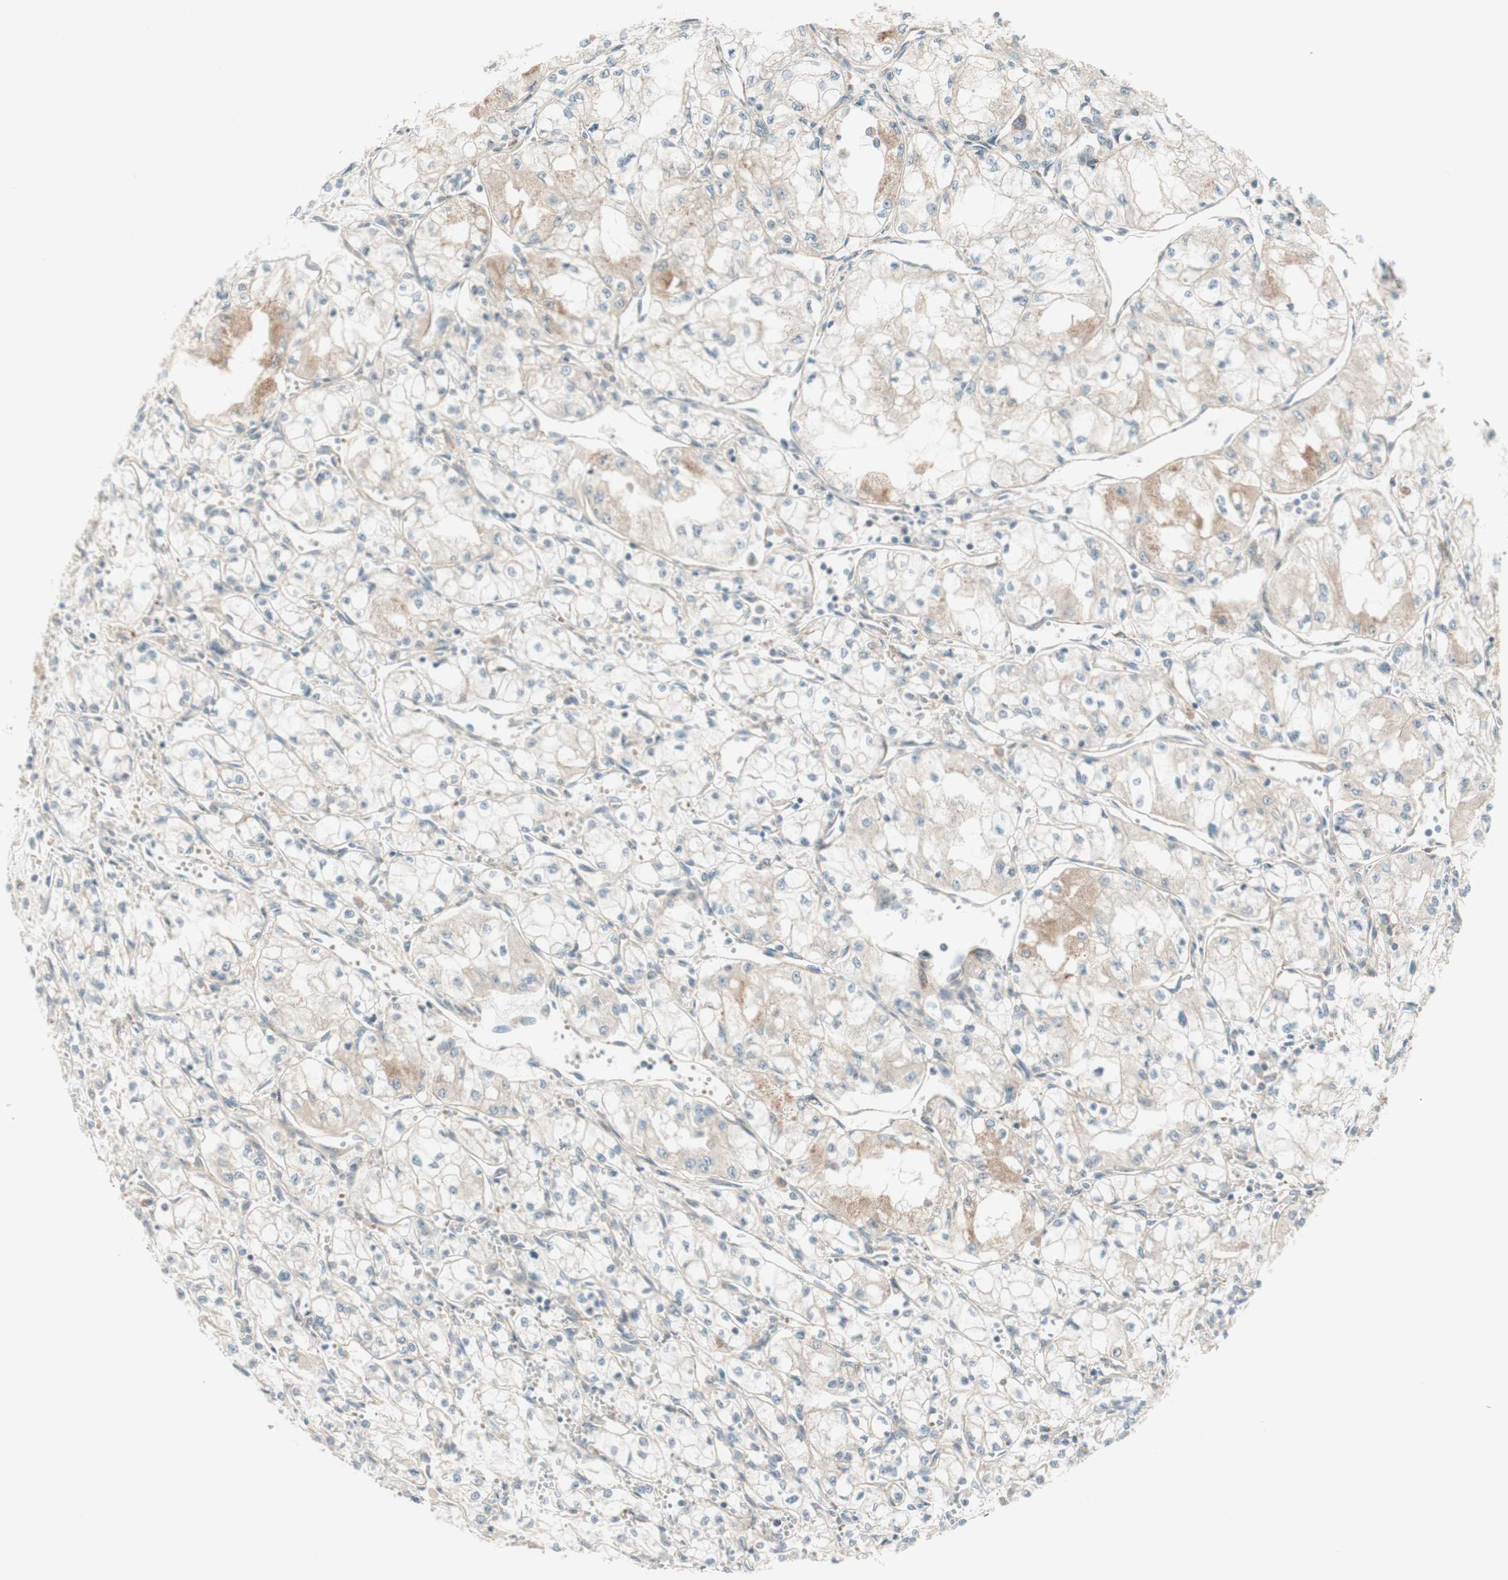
{"staining": {"intensity": "weak", "quantity": "25%-75%", "location": "cytoplasmic/membranous"}, "tissue": "renal cancer", "cell_type": "Tumor cells", "image_type": "cancer", "snomed": [{"axis": "morphology", "description": "Normal tissue, NOS"}, {"axis": "morphology", "description": "Adenocarcinoma, NOS"}, {"axis": "topography", "description": "Kidney"}], "caption": "DAB immunohistochemical staining of human renal cancer (adenocarcinoma) exhibits weak cytoplasmic/membranous protein positivity in about 25%-75% of tumor cells. The staining was performed using DAB, with brown indicating positive protein expression. Nuclei are stained blue with hematoxylin.", "gene": "ABI1", "patient": {"sex": "male", "age": 59}}